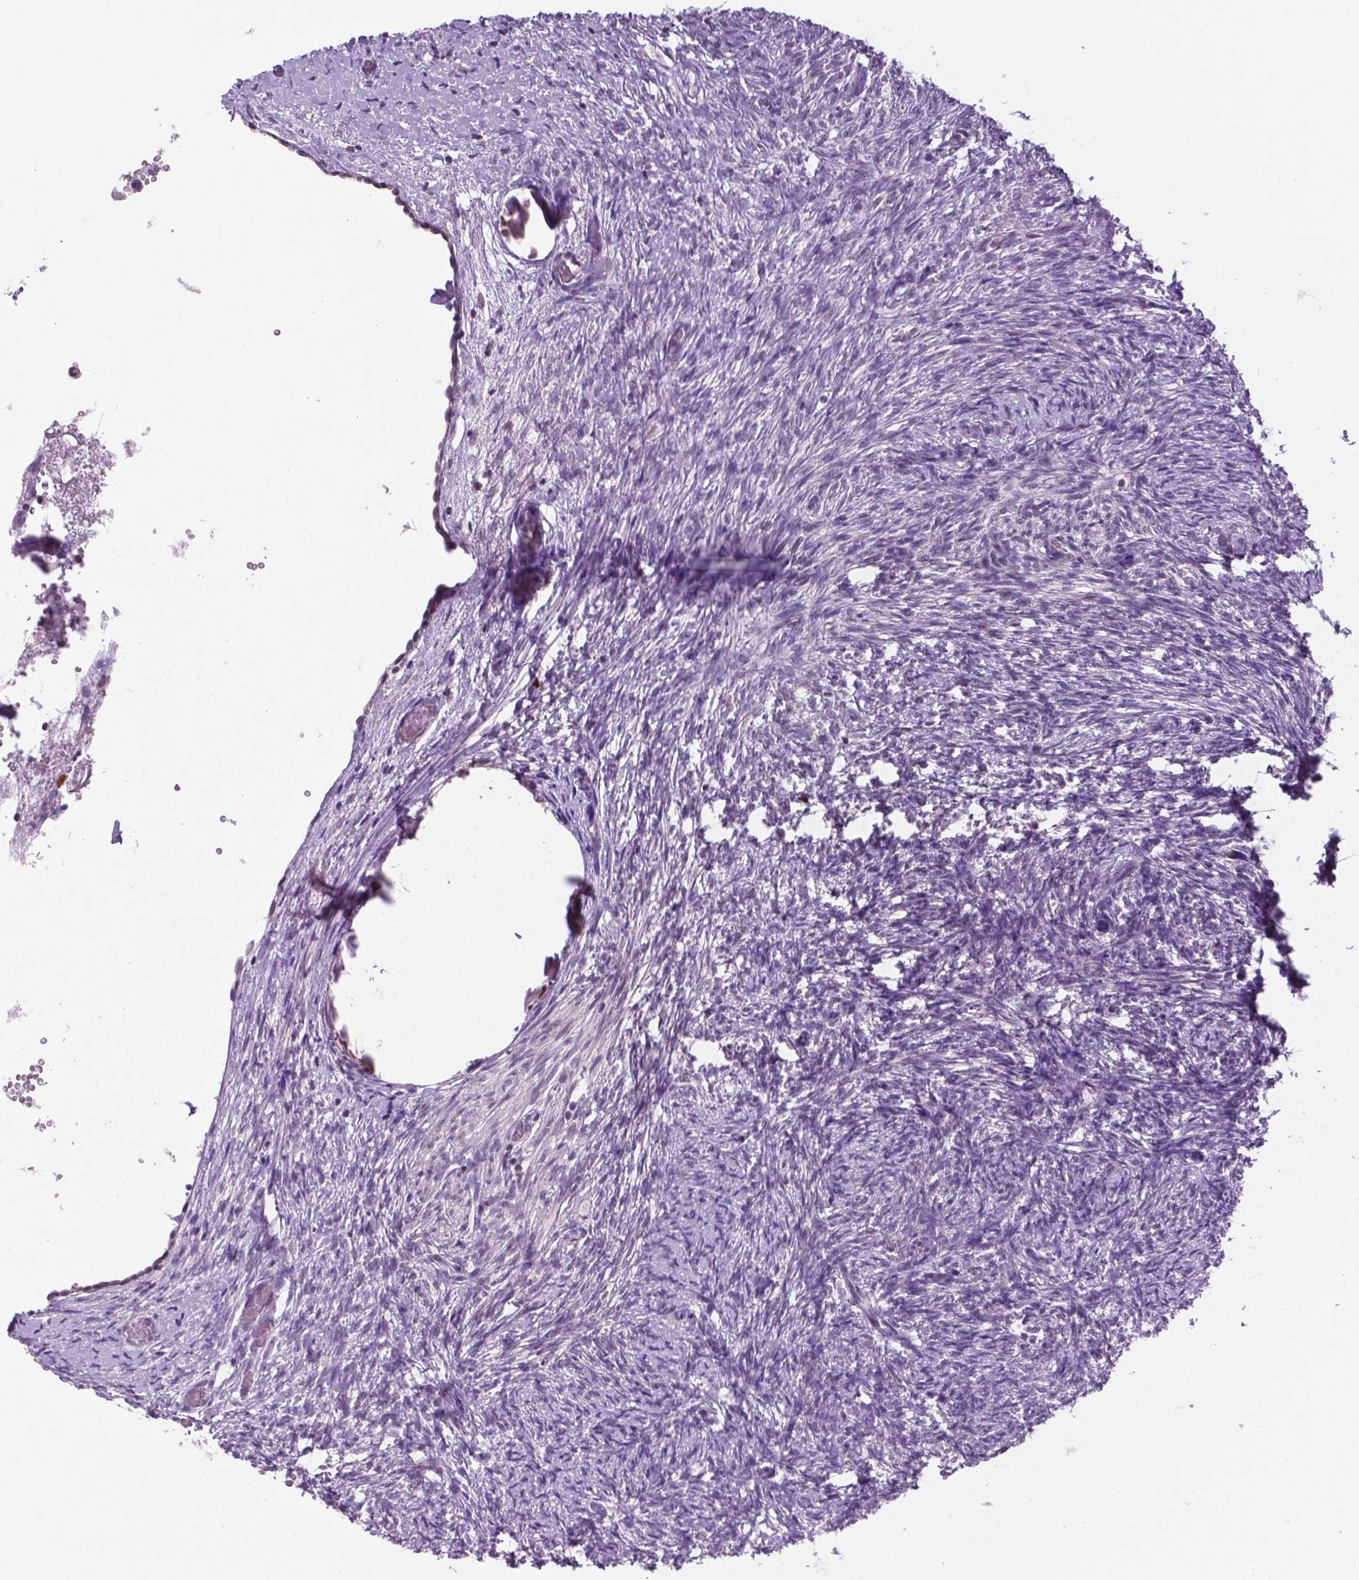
{"staining": {"intensity": "moderate", "quantity": "<25%", "location": "nuclear"}, "tissue": "ovary", "cell_type": "Follicle cells", "image_type": "normal", "snomed": [{"axis": "morphology", "description": "Normal tissue, NOS"}, {"axis": "topography", "description": "Ovary"}], "caption": "Ovary was stained to show a protein in brown. There is low levels of moderate nuclear staining in approximately <25% of follicle cells. The staining was performed using DAB, with brown indicating positive protein expression. Nuclei are stained blue with hematoxylin.", "gene": "NCAPH2", "patient": {"sex": "female", "age": 46}}